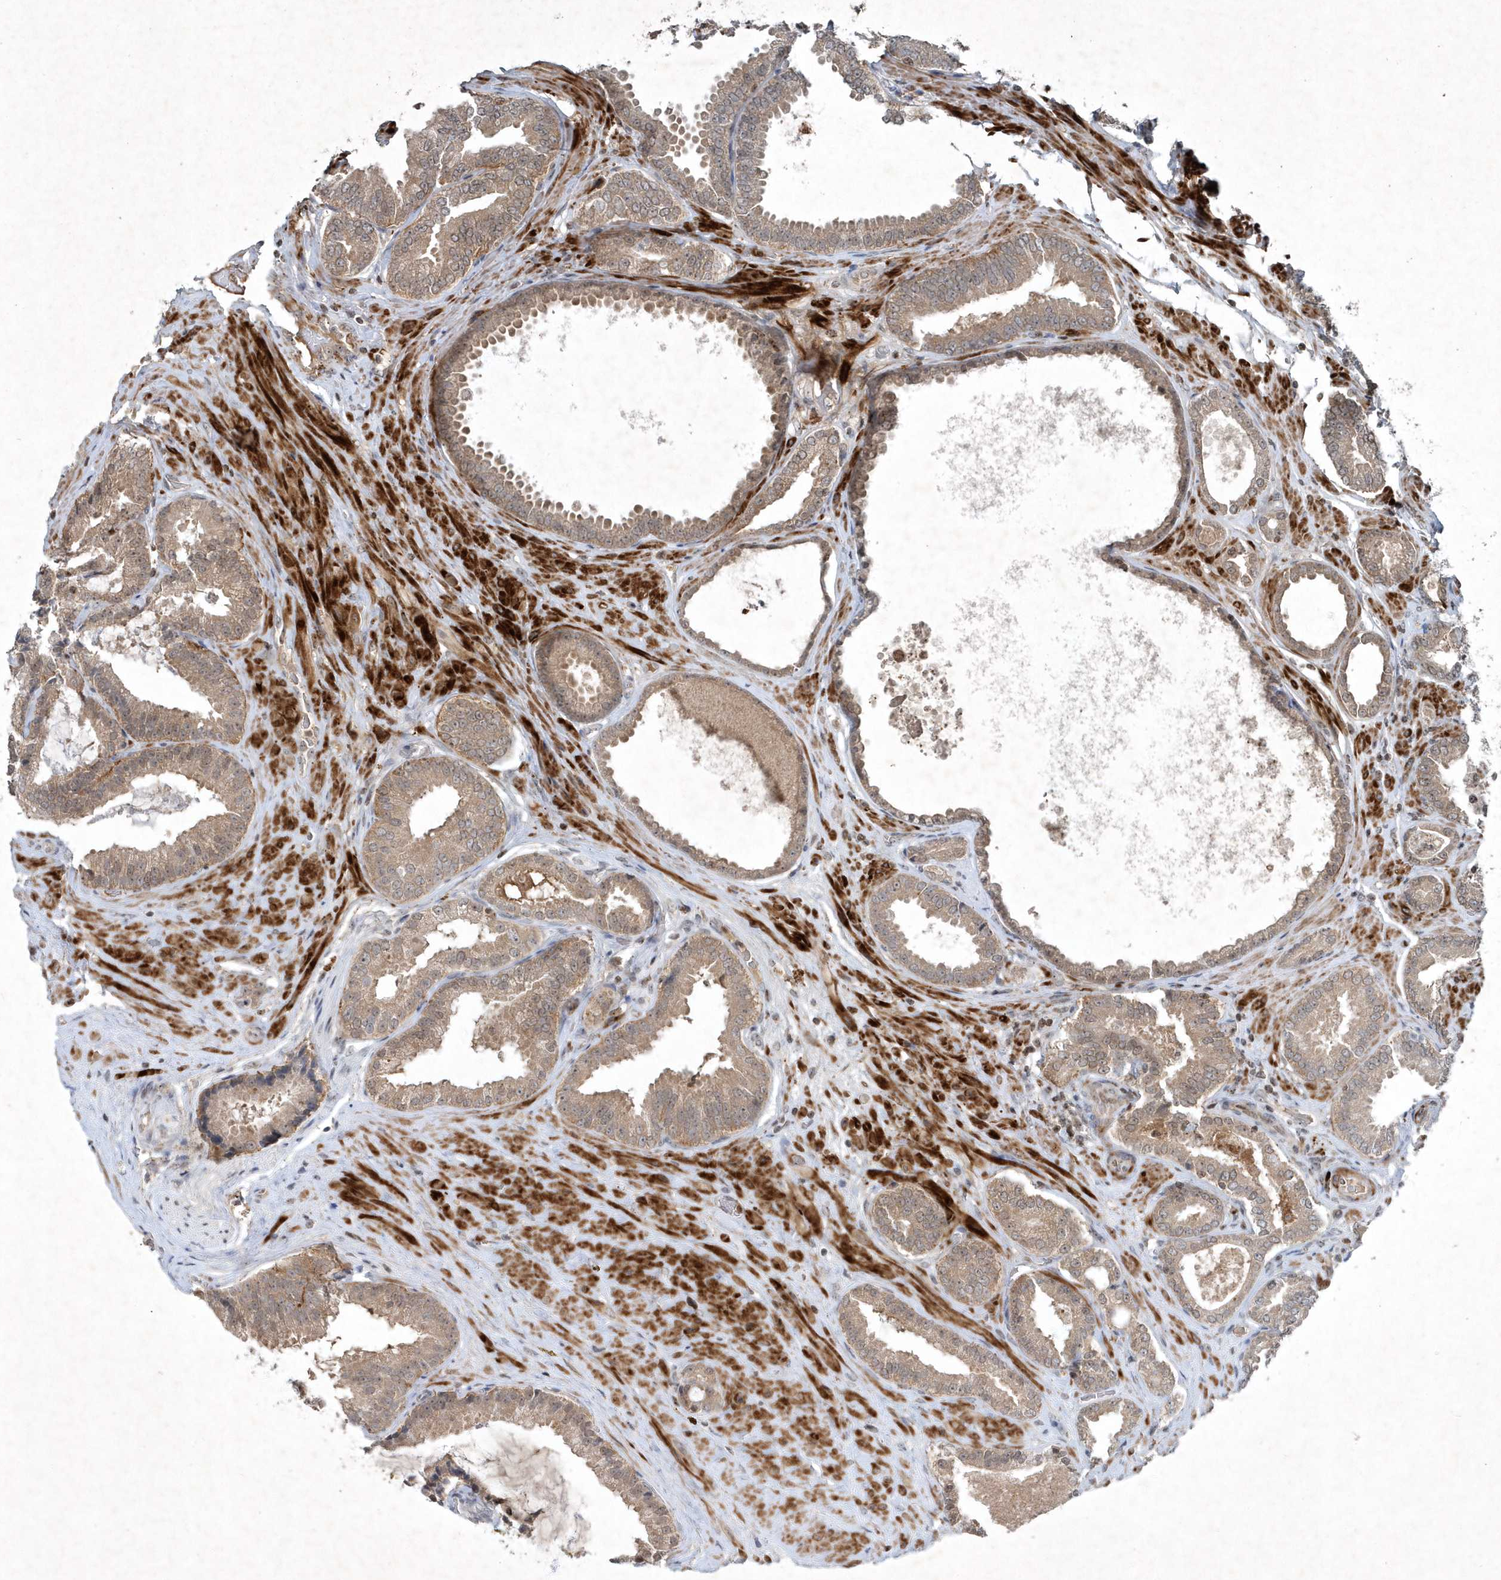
{"staining": {"intensity": "moderate", "quantity": ">75%", "location": "cytoplasmic/membranous"}, "tissue": "prostate cancer", "cell_type": "Tumor cells", "image_type": "cancer", "snomed": [{"axis": "morphology", "description": "Adenocarcinoma, Low grade"}, {"axis": "topography", "description": "Prostate"}], "caption": "Protein expression analysis of adenocarcinoma (low-grade) (prostate) displays moderate cytoplasmic/membranous positivity in about >75% of tumor cells.", "gene": "QTRT2", "patient": {"sex": "male", "age": 71}}